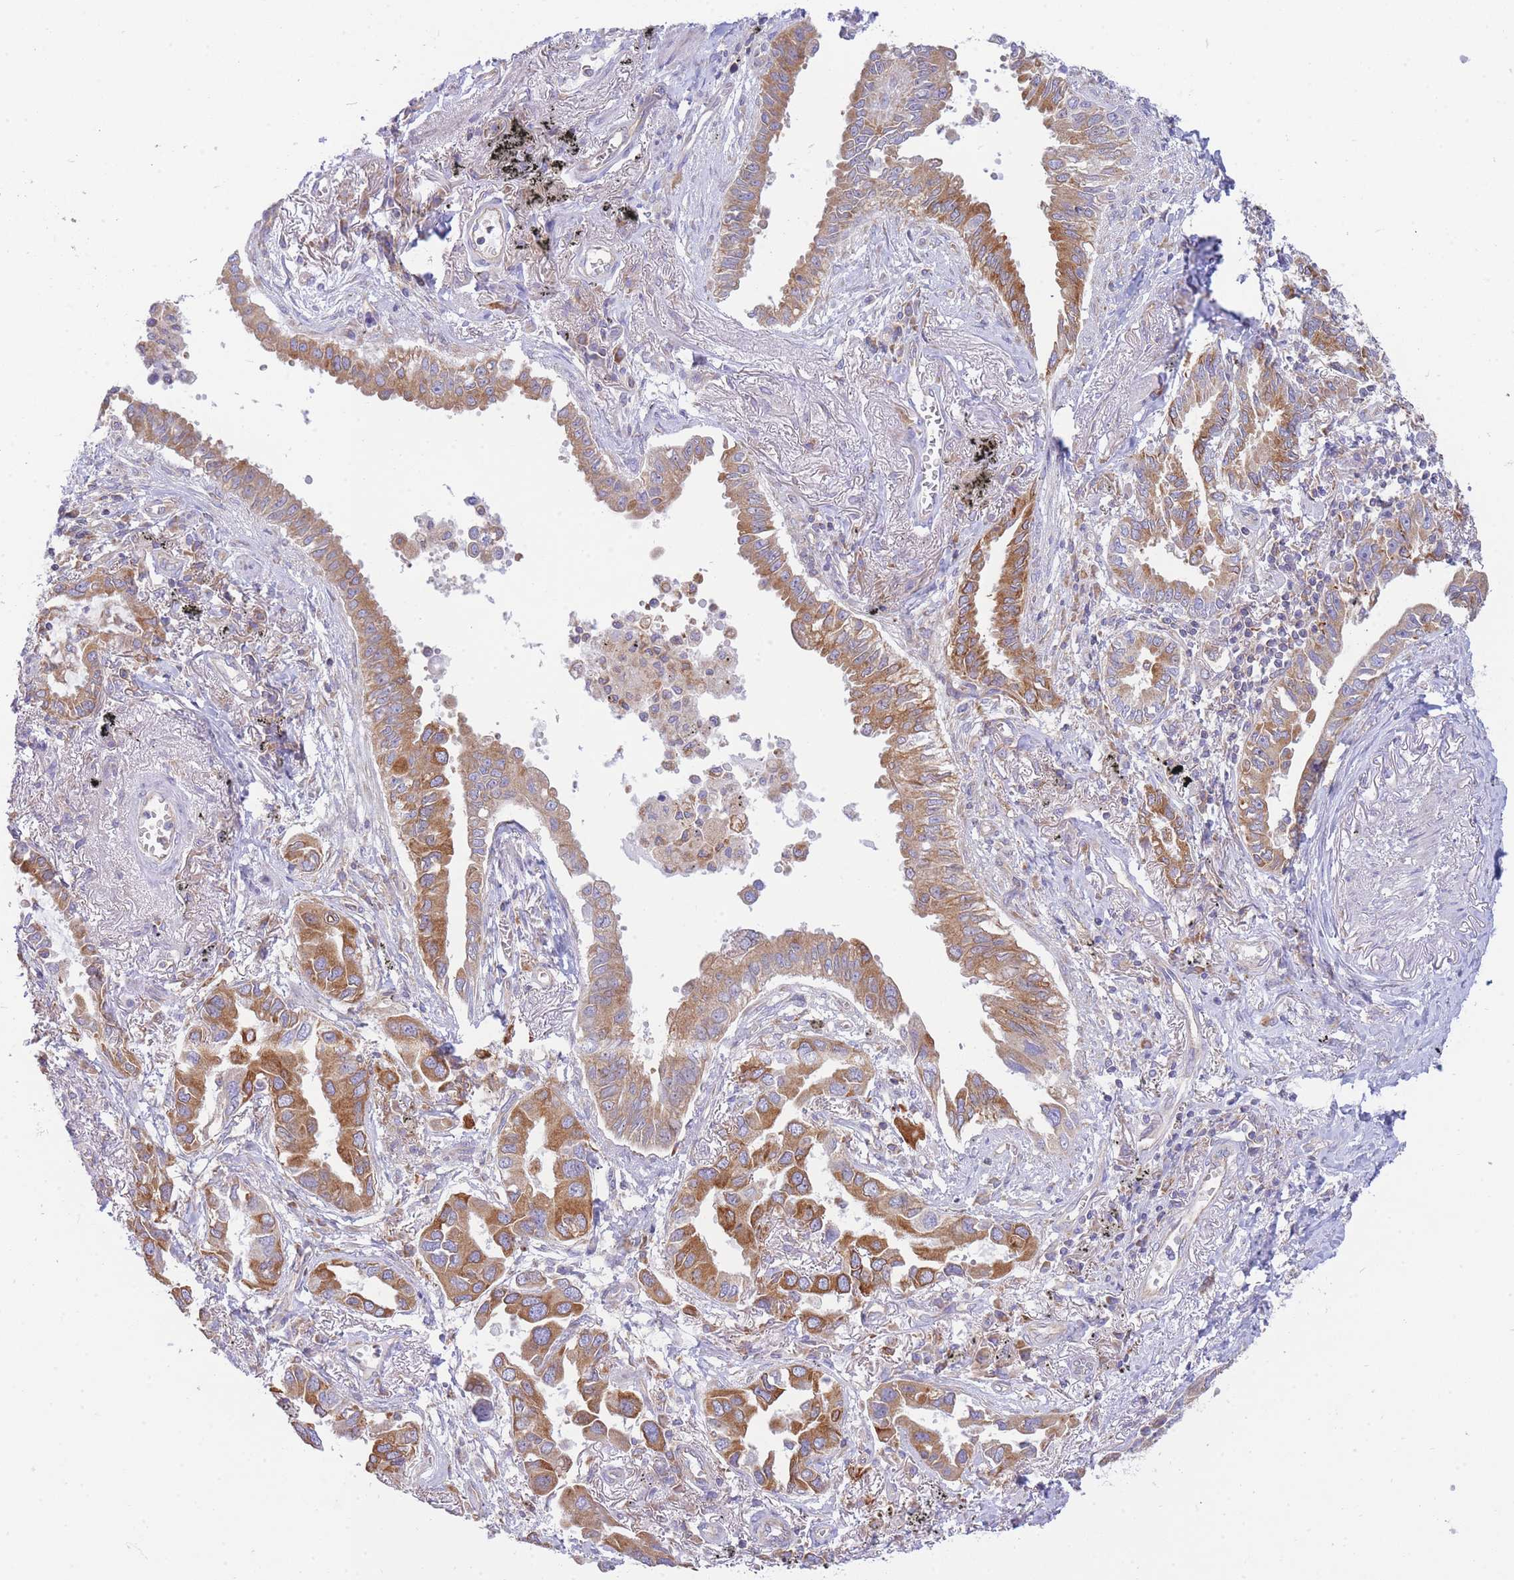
{"staining": {"intensity": "moderate", "quantity": ">75%", "location": "cytoplasmic/membranous"}, "tissue": "lung cancer", "cell_type": "Tumor cells", "image_type": "cancer", "snomed": [{"axis": "morphology", "description": "Adenocarcinoma, NOS"}, {"axis": "topography", "description": "Lung"}], "caption": "Lung cancer tissue demonstrates moderate cytoplasmic/membranous staining in about >75% of tumor cells", "gene": "SH2B2", "patient": {"sex": "male", "age": 67}}